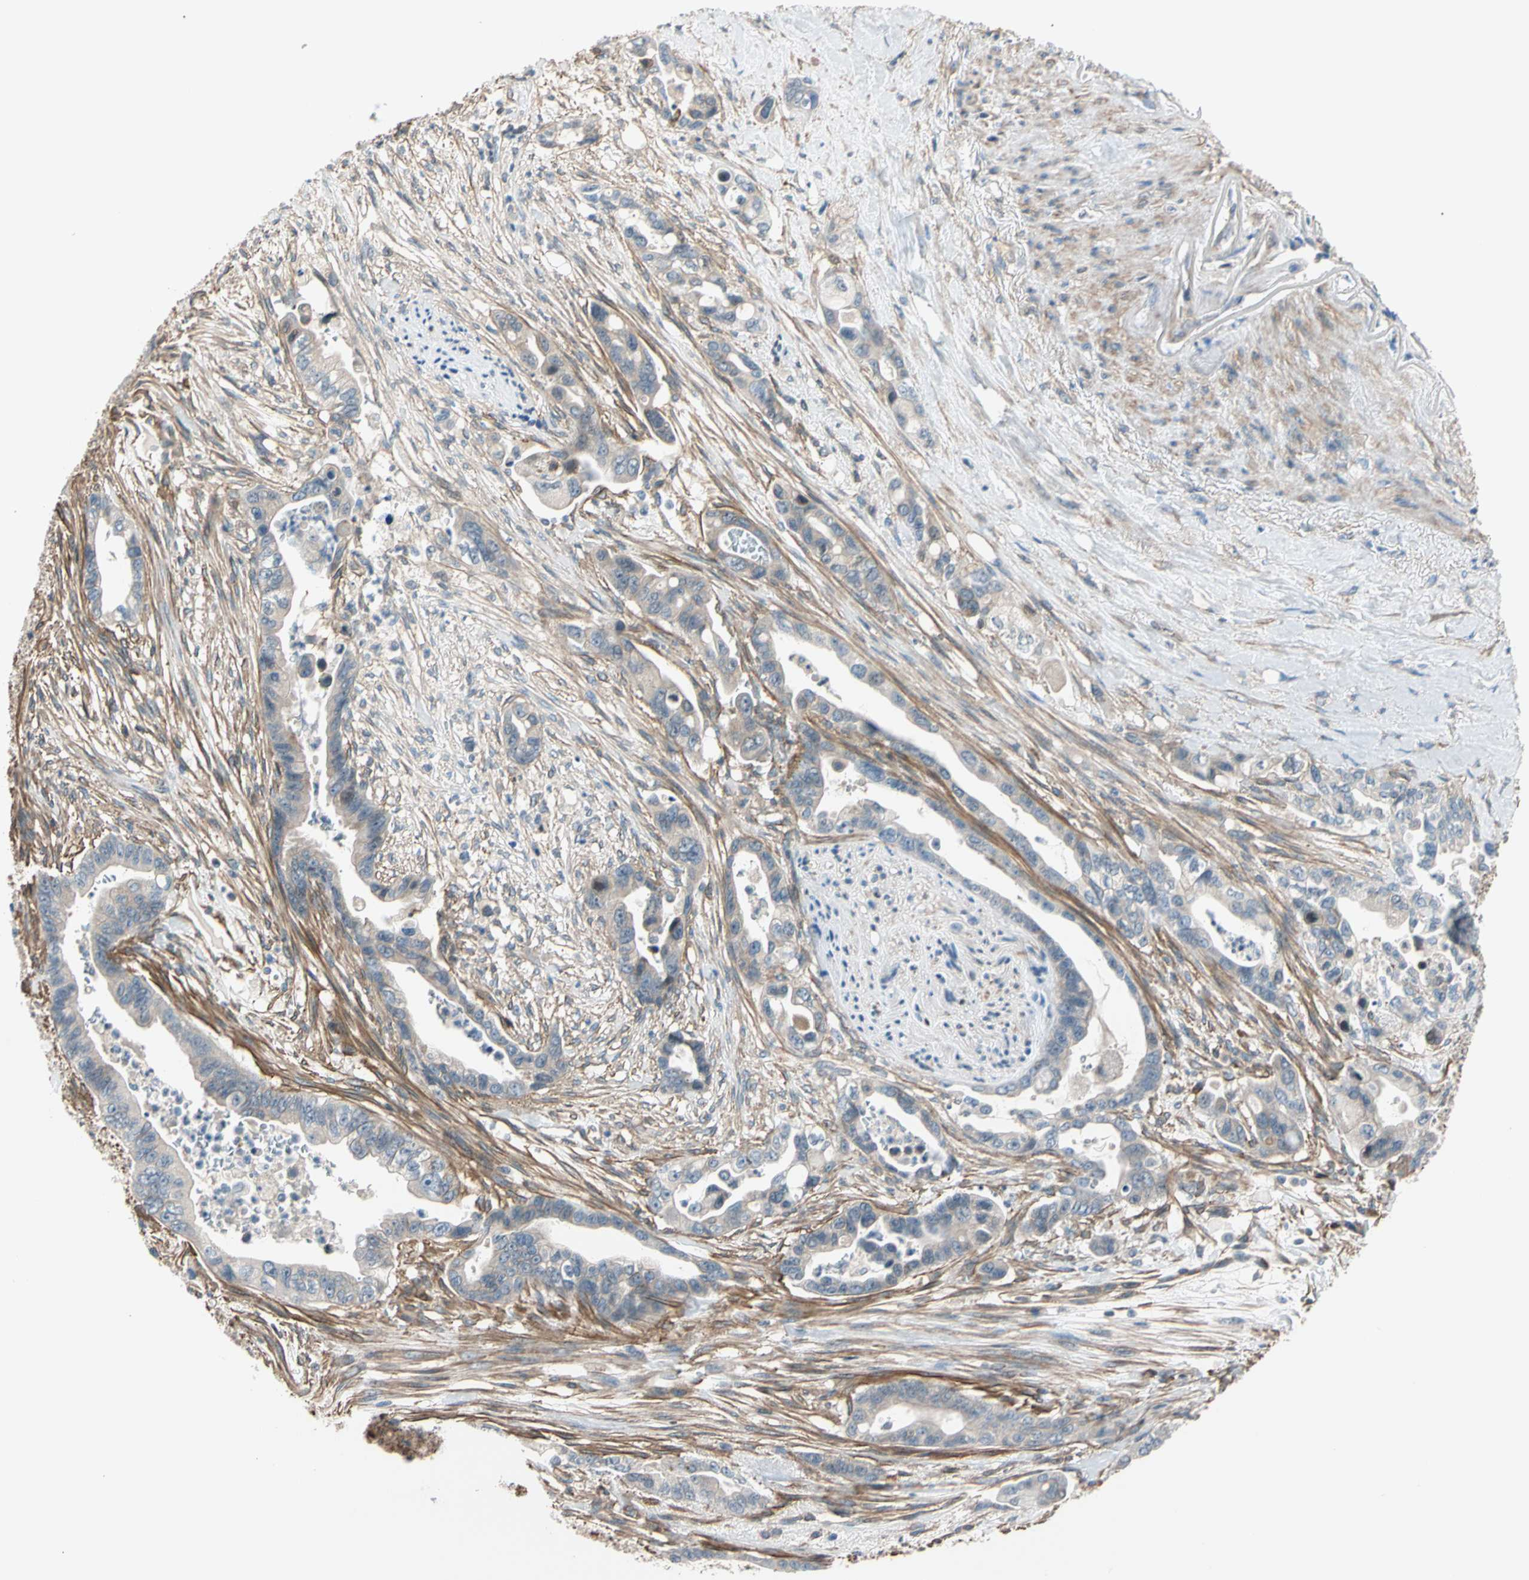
{"staining": {"intensity": "weak", "quantity": "<25%", "location": "cytoplasmic/membranous"}, "tissue": "pancreatic cancer", "cell_type": "Tumor cells", "image_type": "cancer", "snomed": [{"axis": "morphology", "description": "Adenocarcinoma, NOS"}, {"axis": "topography", "description": "Pancreas"}], "caption": "This histopathology image is of pancreatic cancer stained with immunohistochemistry to label a protein in brown with the nuclei are counter-stained blue. There is no positivity in tumor cells.", "gene": "LIMK2", "patient": {"sex": "male", "age": 70}}